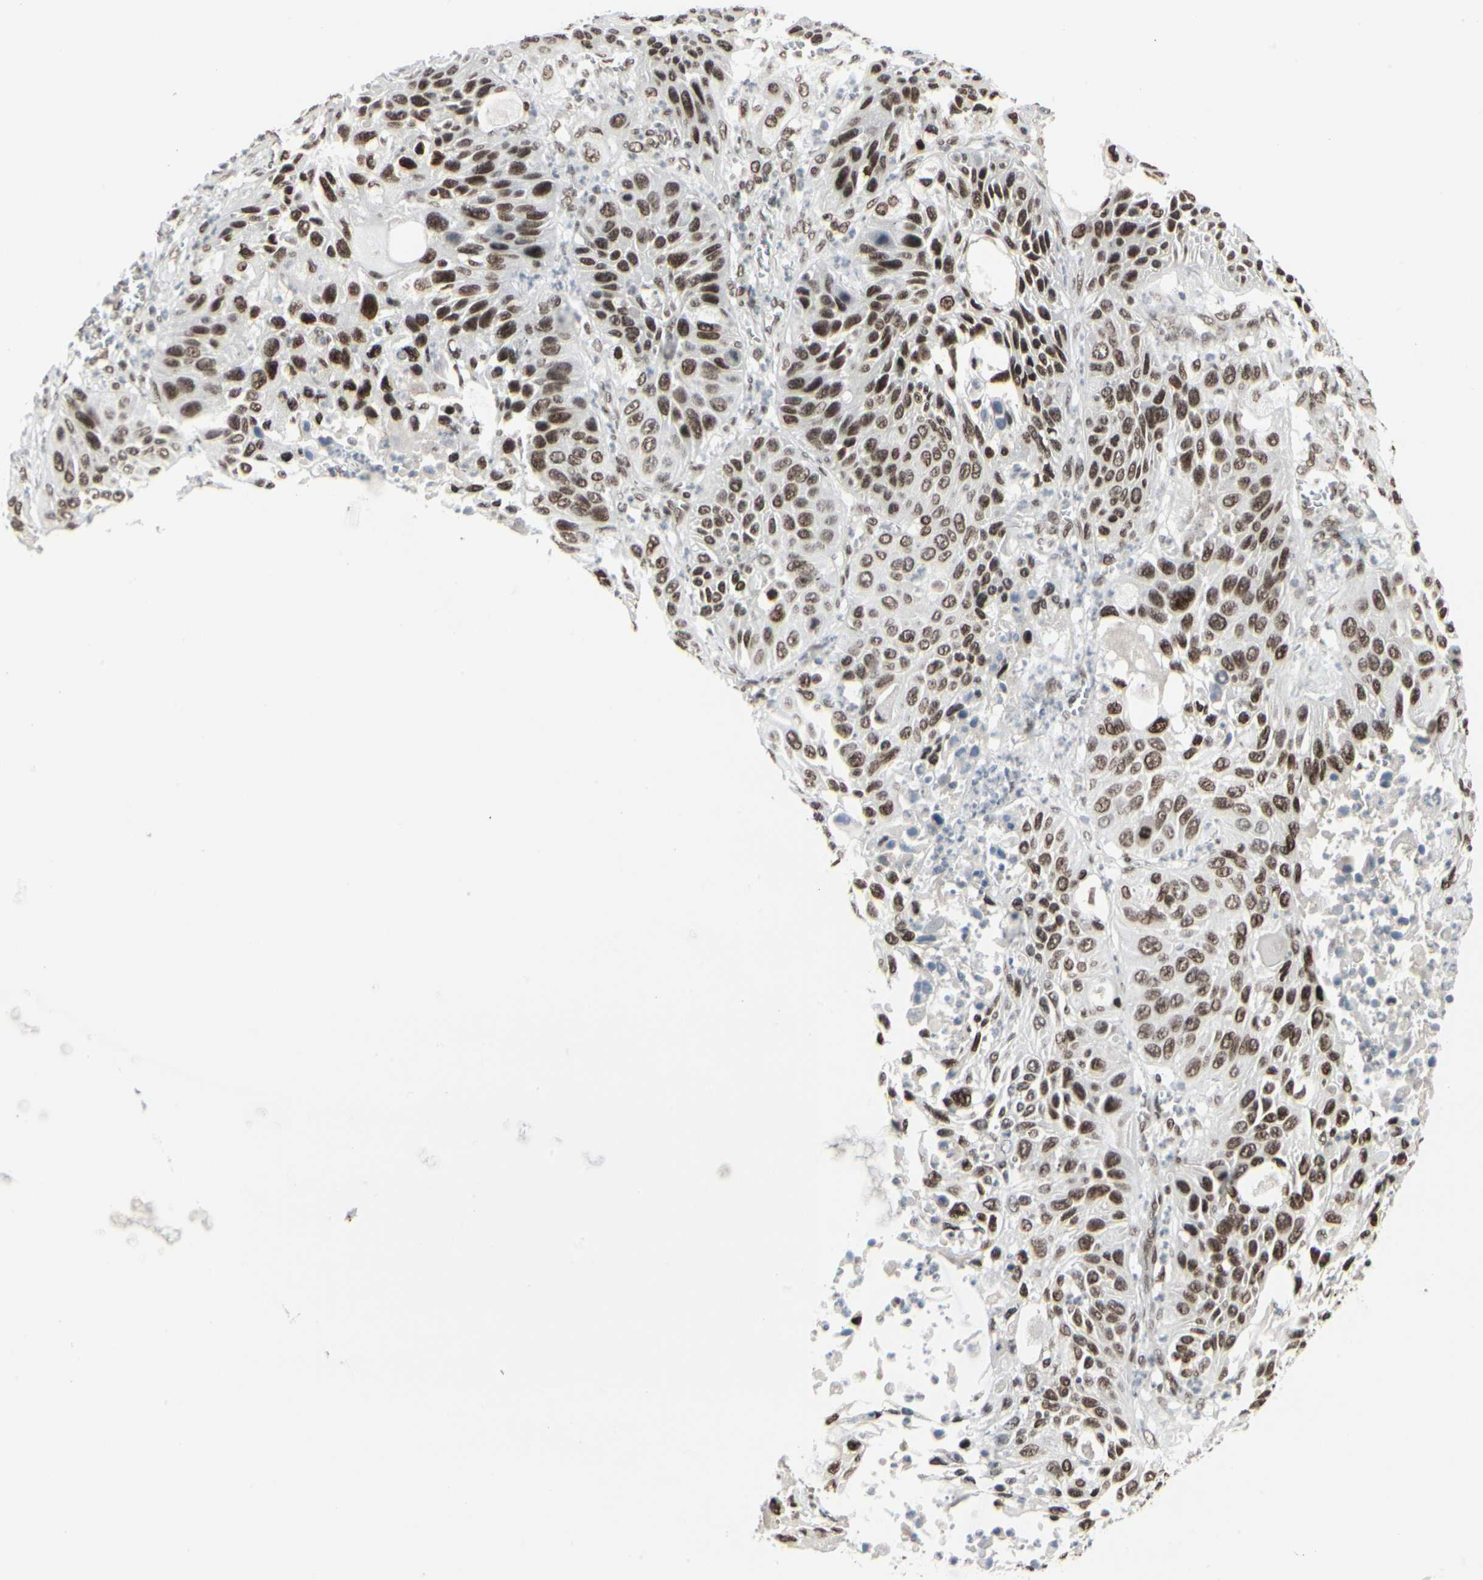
{"staining": {"intensity": "strong", "quantity": ">75%", "location": "nuclear"}, "tissue": "lung cancer", "cell_type": "Tumor cells", "image_type": "cancer", "snomed": [{"axis": "morphology", "description": "Squamous cell carcinoma, NOS"}, {"axis": "topography", "description": "Lung"}], "caption": "Human squamous cell carcinoma (lung) stained for a protein (brown) shows strong nuclear positive positivity in about >75% of tumor cells.", "gene": "HMG20A", "patient": {"sex": "female", "age": 76}}